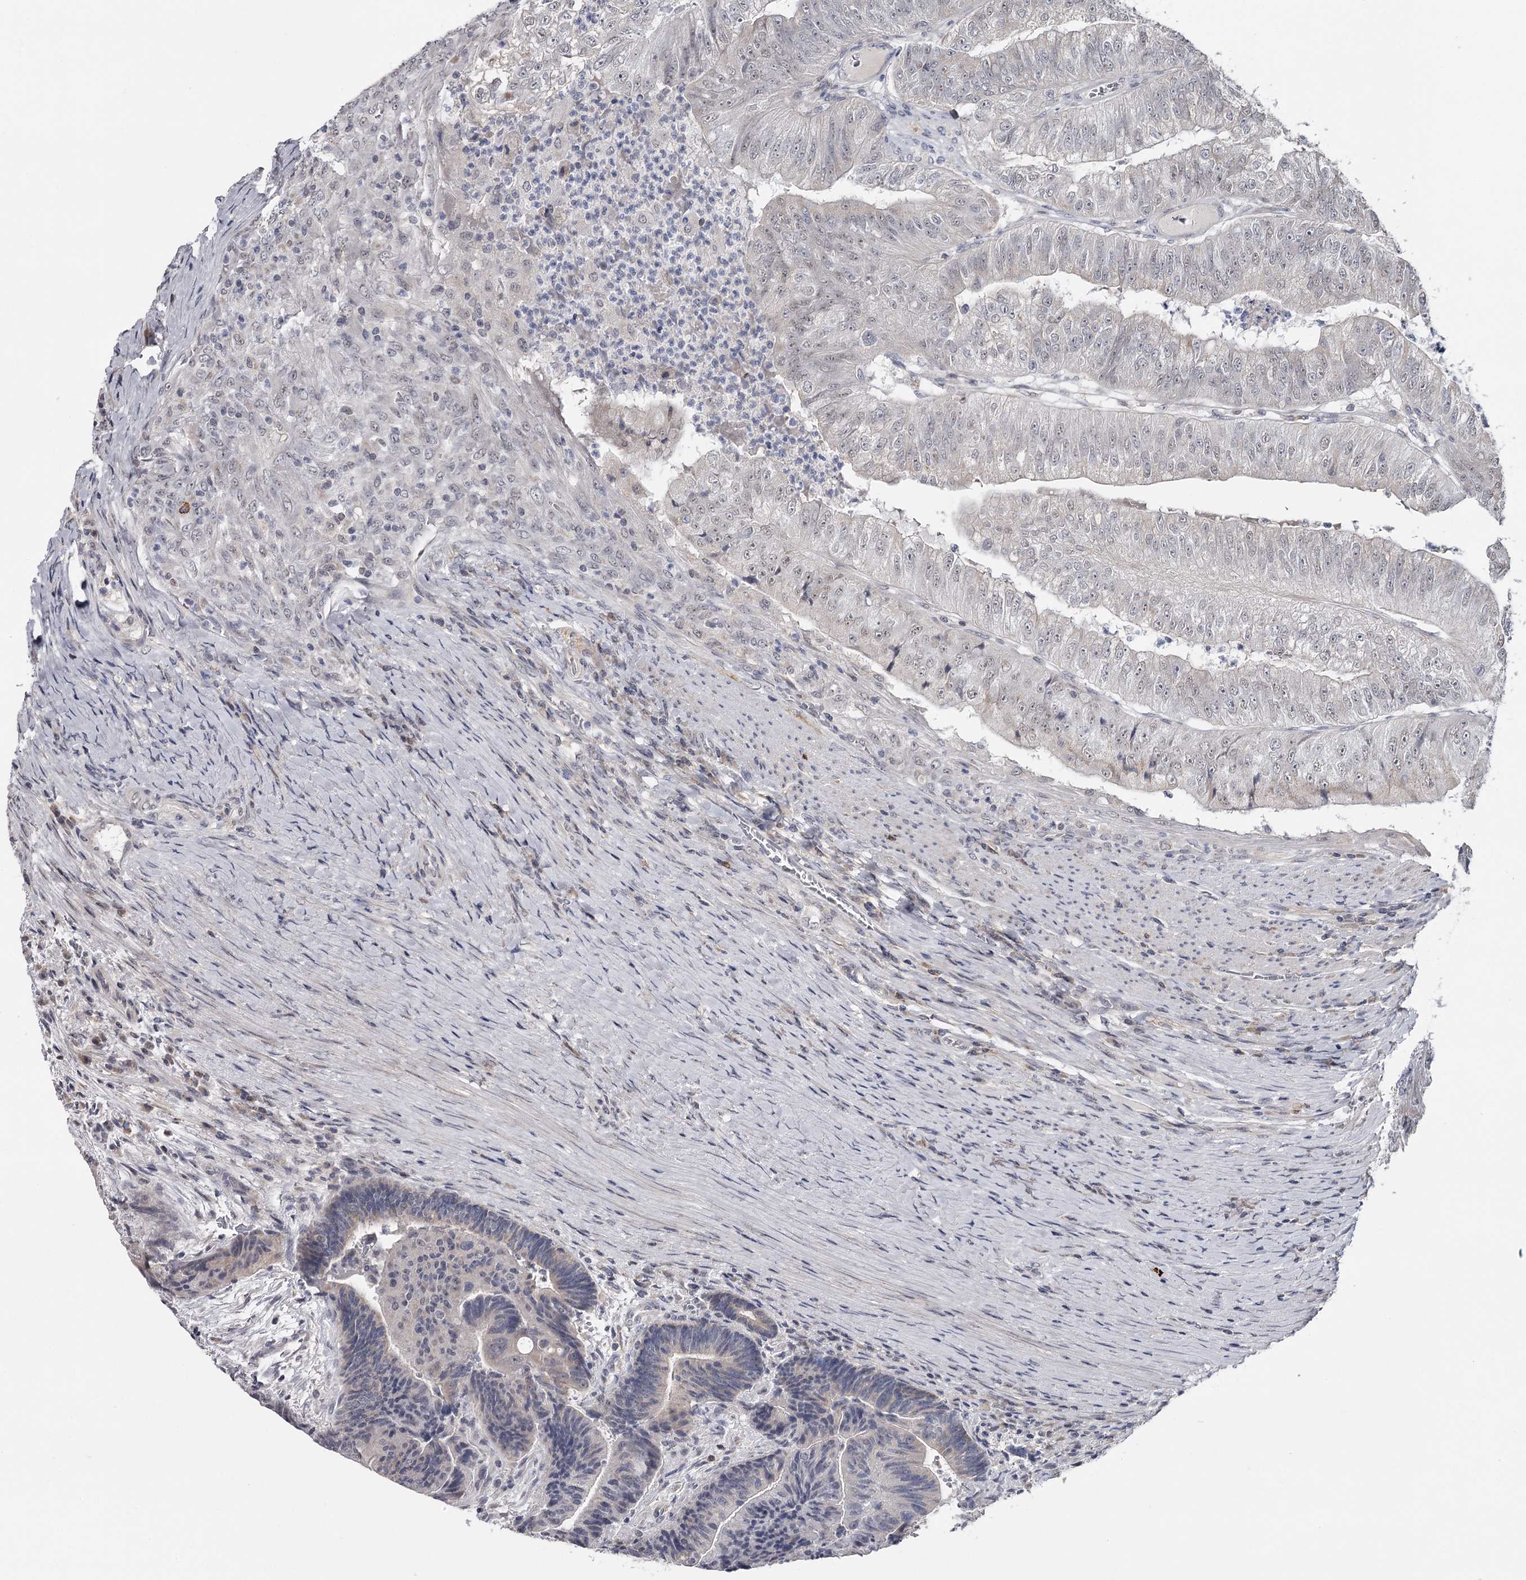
{"staining": {"intensity": "weak", "quantity": "<25%", "location": "nuclear"}, "tissue": "colorectal cancer", "cell_type": "Tumor cells", "image_type": "cancer", "snomed": [{"axis": "morphology", "description": "Adenocarcinoma, NOS"}, {"axis": "topography", "description": "Colon"}], "caption": "IHC micrograph of neoplastic tissue: colorectal cancer stained with DAB displays no significant protein expression in tumor cells.", "gene": "GTSF1", "patient": {"sex": "female", "age": 67}}